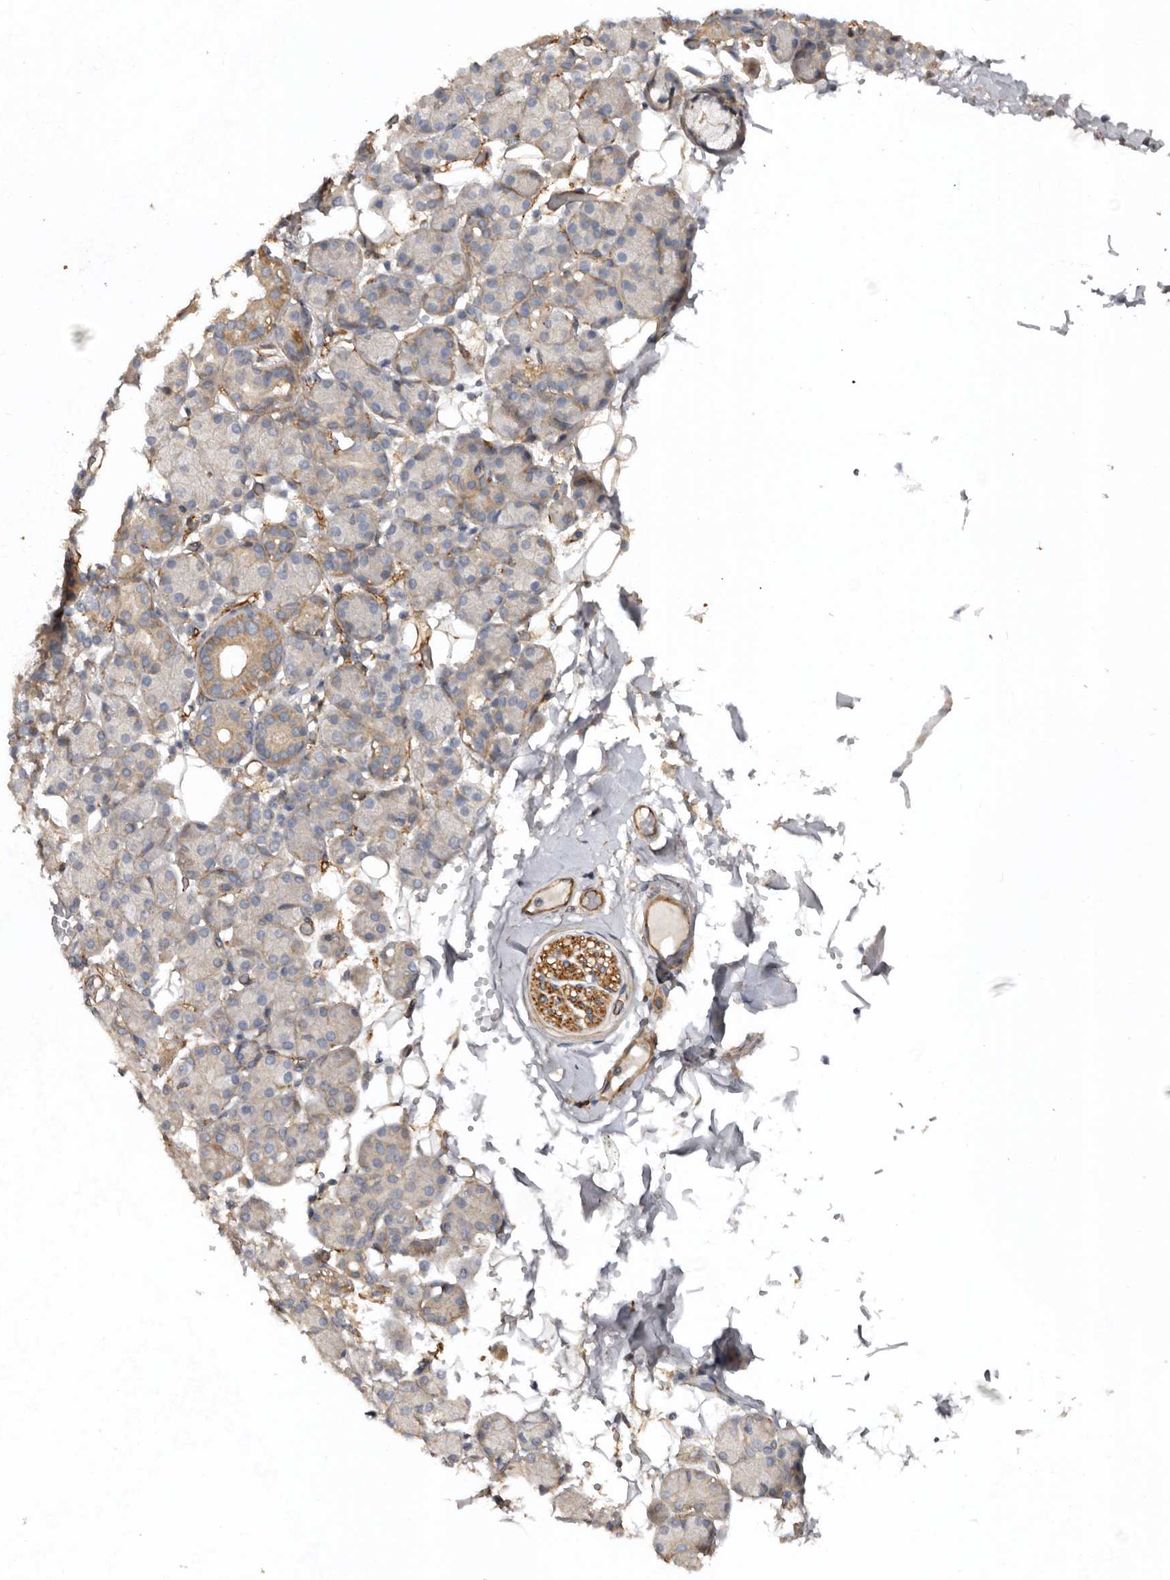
{"staining": {"intensity": "moderate", "quantity": "<25%", "location": "cytoplasmic/membranous"}, "tissue": "salivary gland", "cell_type": "Glandular cells", "image_type": "normal", "snomed": [{"axis": "morphology", "description": "Normal tissue, NOS"}, {"axis": "topography", "description": "Salivary gland"}], "caption": "DAB immunohistochemical staining of unremarkable salivary gland exhibits moderate cytoplasmic/membranous protein expression in approximately <25% of glandular cells.", "gene": "EXOC3L1", "patient": {"sex": "male", "age": 63}}